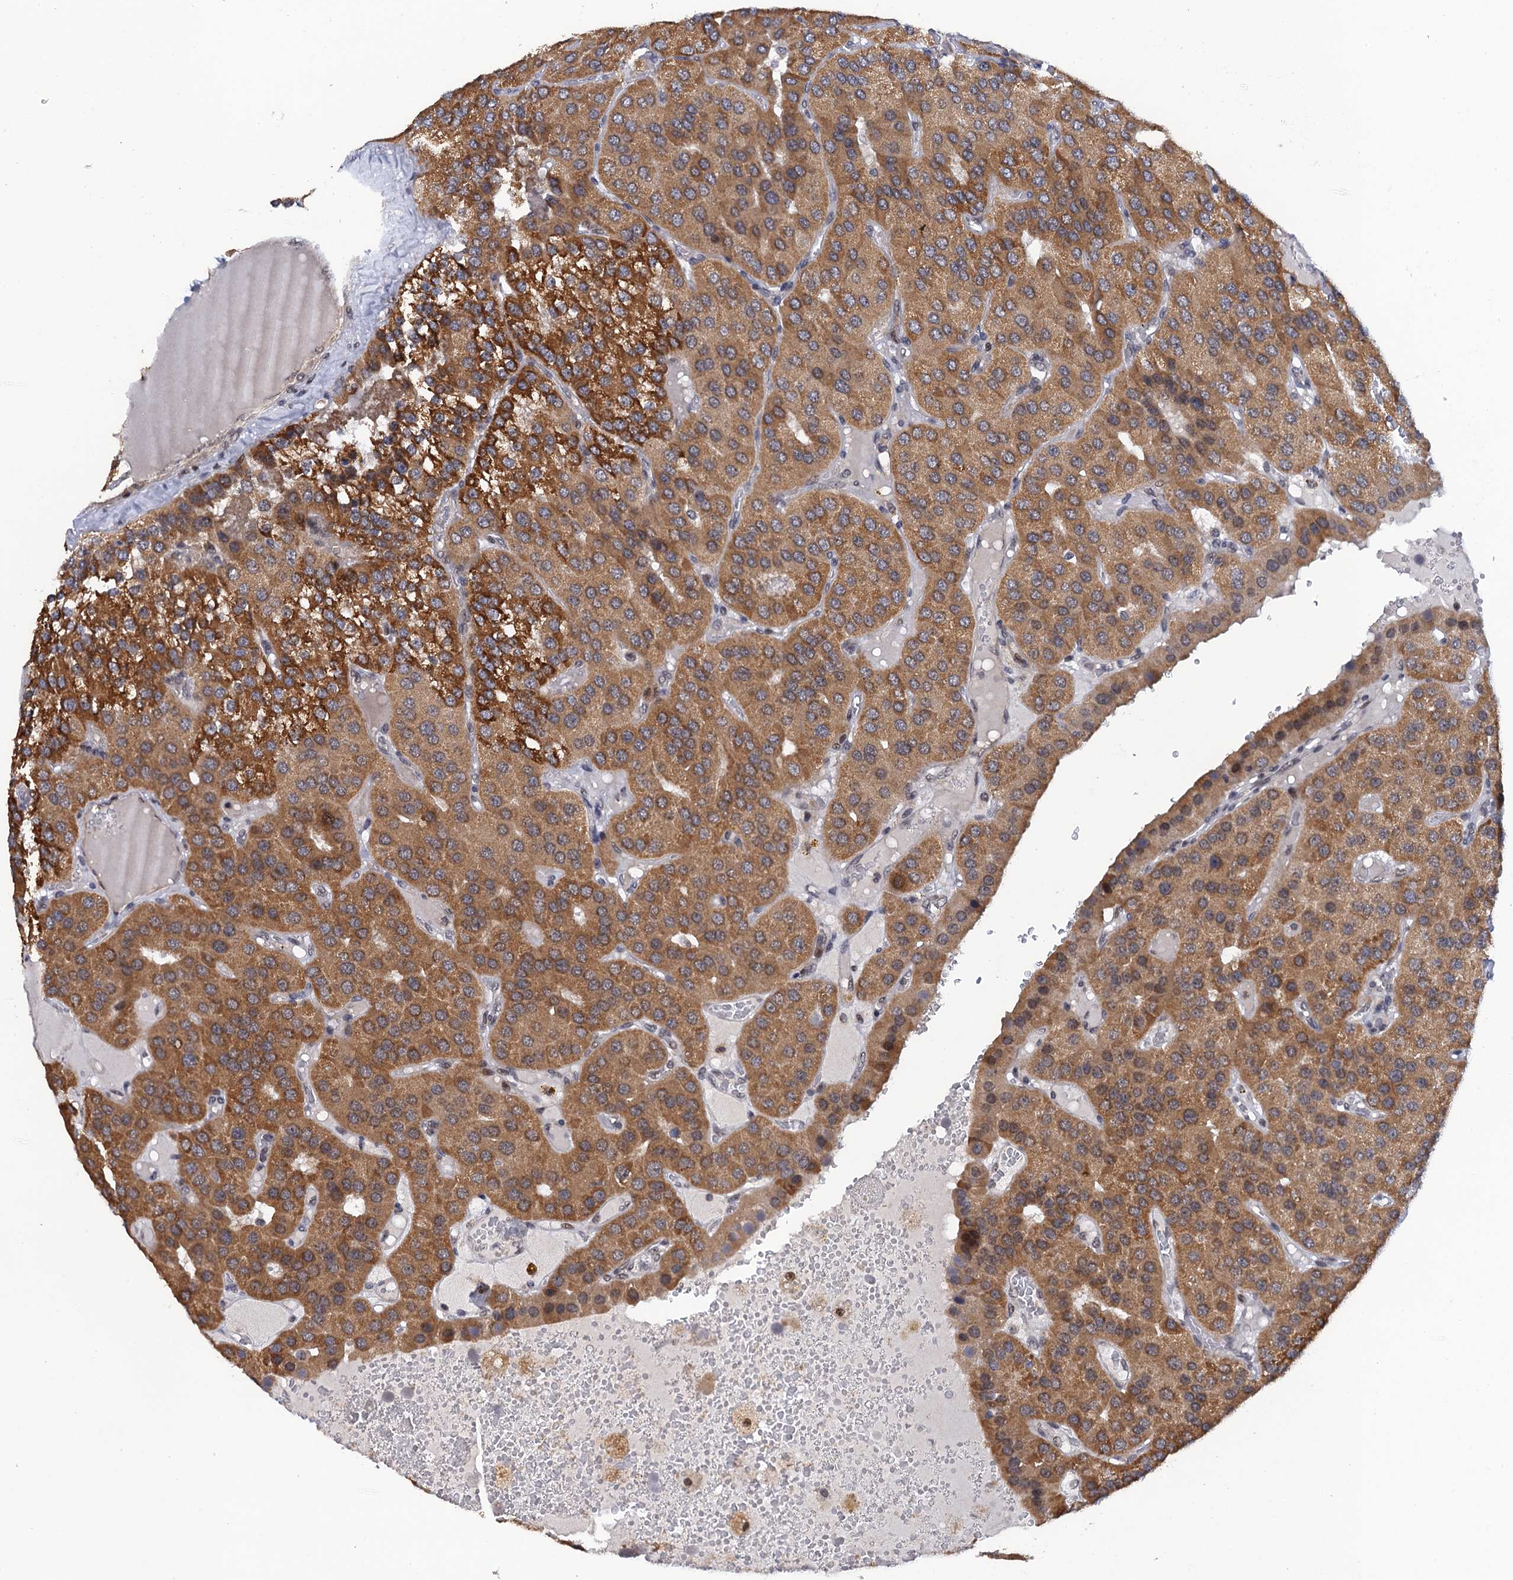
{"staining": {"intensity": "moderate", "quantity": ">75%", "location": "cytoplasmic/membranous"}, "tissue": "parathyroid gland", "cell_type": "Glandular cells", "image_type": "normal", "snomed": [{"axis": "morphology", "description": "Normal tissue, NOS"}, {"axis": "morphology", "description": "Adenoma, NOS"}, {"axis": "topography", "description": "Parathyroid gland"}], "caption": "IHC (DAB) staining of benign parathyroid gland demonstrates moderate cytoplasmic/membranous protein staining in approximately >75% of glandular cells.", "gene": "ZAR1L", "patient": {"sex": "female", "age": 86}}